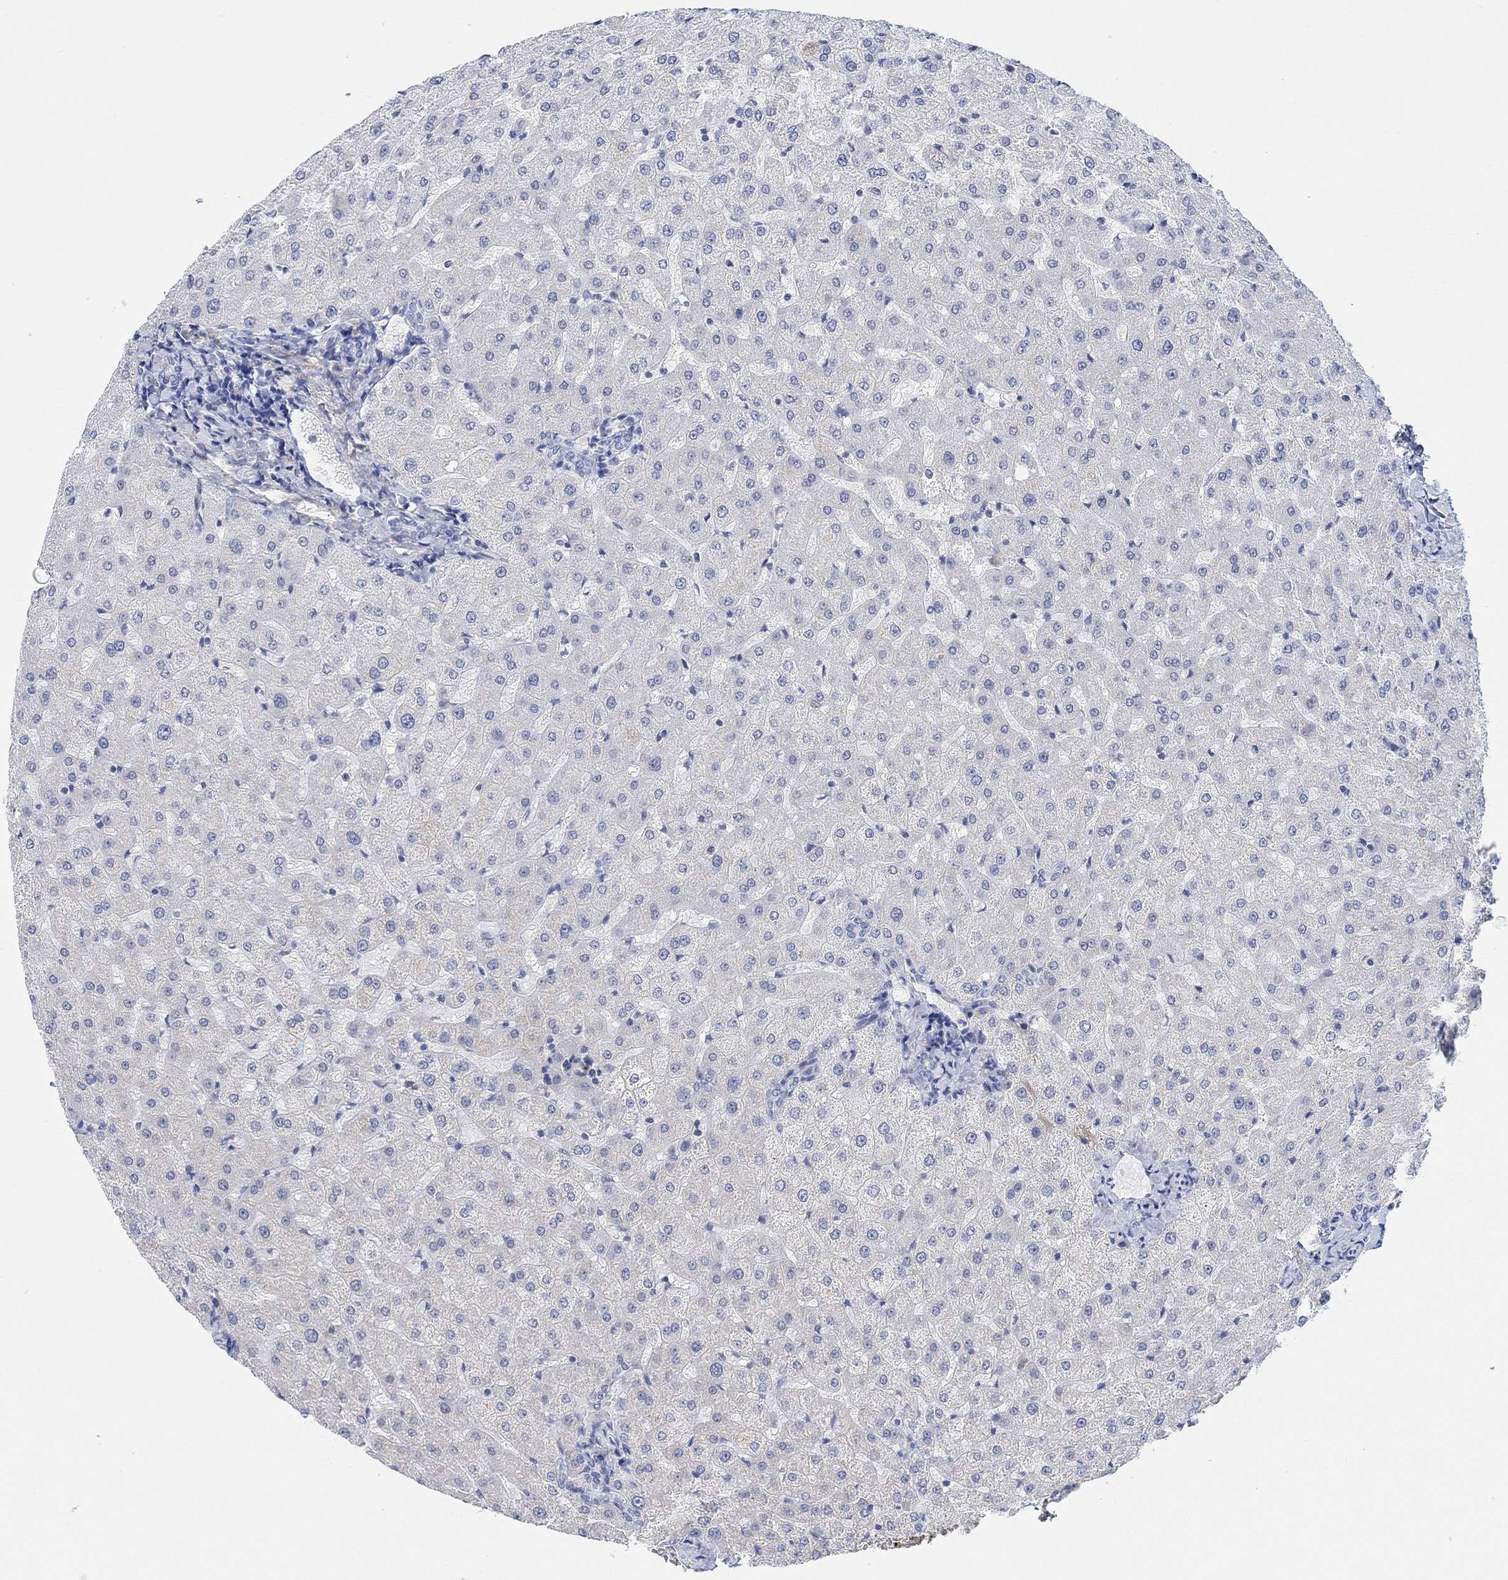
{"staining": {"intensity": "negative", "quantity": "none", "location": "none"}, "tissue": "liver", "cell_type": "Cholangiocytes", "image_type": "normal", "snomed": [{"axis": "morphology", "description": "Normal tissue, NOS"}, {"axis": "topography", "description": "Liver"}], "caption": "Liver stained for a protein using immunohistochemistry demonstrates no staining cholangiocytes.", "gene": "RIMS1", "patient": {"sex": "female", "age": 50}}